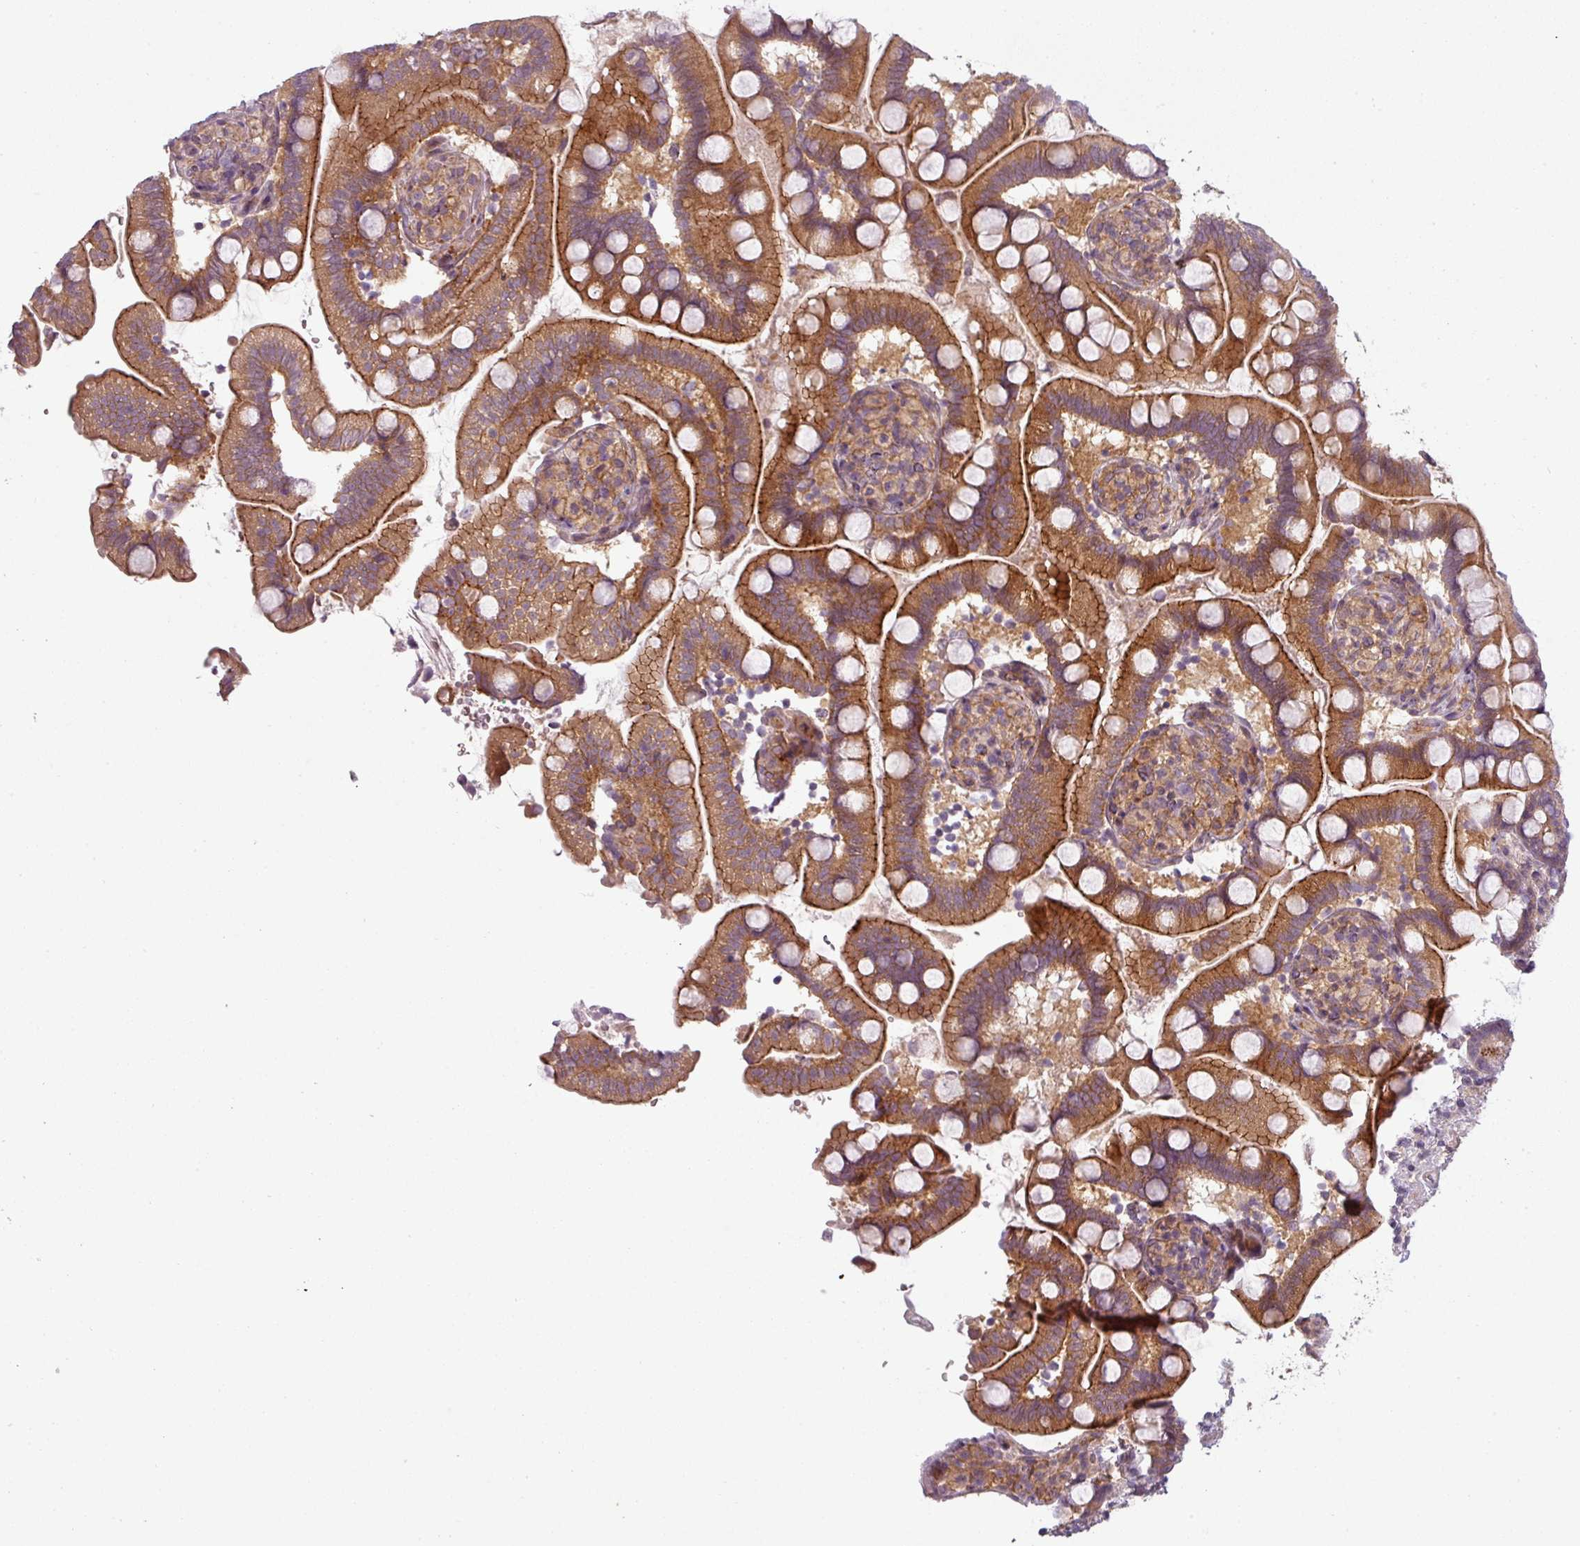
{"staining": {"intensity": "moderate", "quantity": ">75%", "location": "cytoplasmic/membranous"}, "tissue": "small intestine", "cell_type": "Glandular cells", "image_type": "normal", "snomed": [{"axis": "morphology", "description": "Normal tissue, NOS"}, {"axis": "topography", "description": "Small intestine"}], "caption": "Immunohistochemistry (IHC) micrograph of benign small intestine: small intestine stained using IHC reveals medium levels of moderate protein expression localized specifically in the cytoplasmic/membranous of glandular cells, appearing as a cytoplasmic/membranous brown color.", "gene": "SLC16A9", "patient": {"sex": "female", "age": 64}}